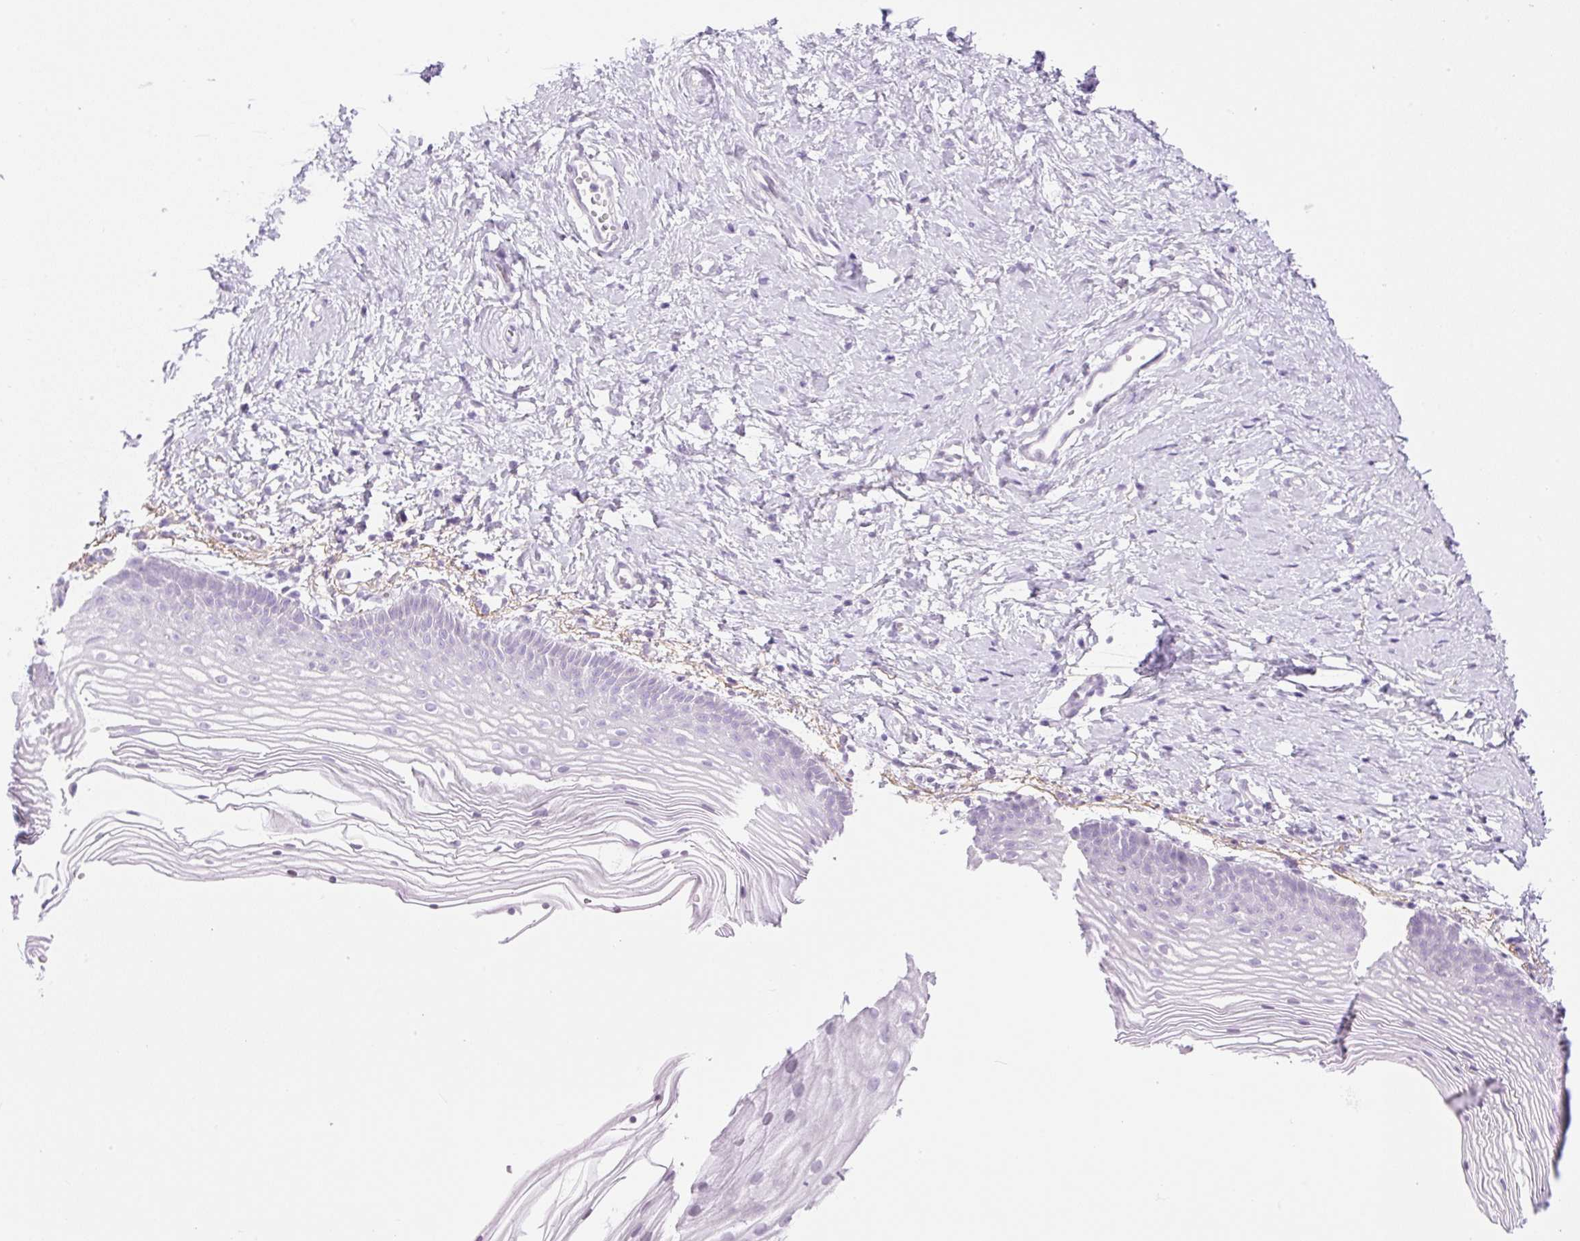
{"staining": {"intensity": "negative", "quantity": "none", "location": "none"}, "tissue": "vagina", "cell_type": "Squamous epithelial cells", "image_type": "normal", "snomed": [{"axis": "morphology", "description": "Normal tissue, NOS"}, {"axis": "topography", "description": "Vagina"}], "caption": "This is an immunohistochemistry image of unremarkable vagina. There is no staining in squamous epithelial cells.", "gene": "SP140L", "patient": {"sex": "female", "age": 56}}